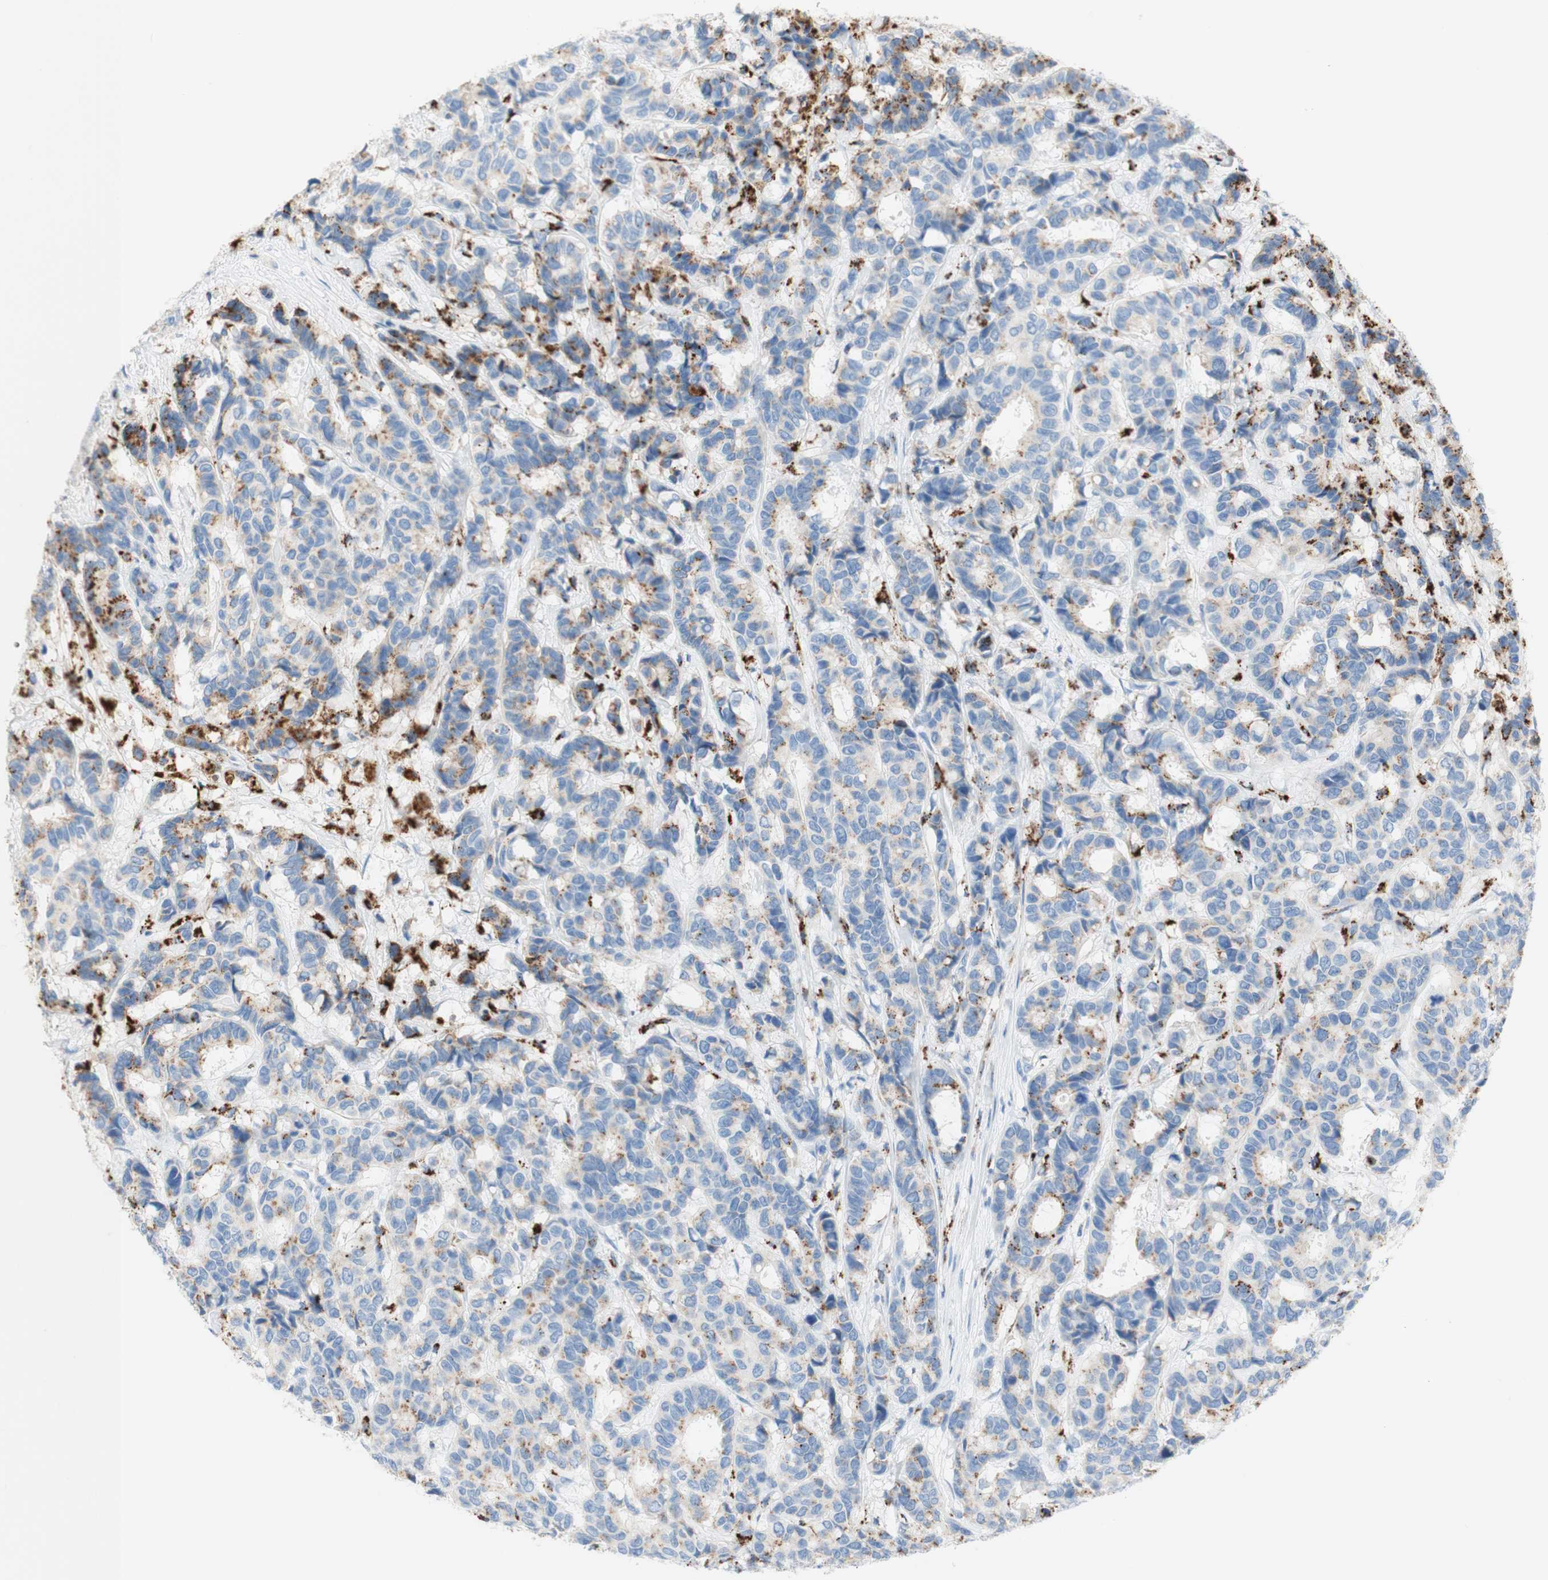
{"staining": {"intensity": "weak", "quantity": "<25%", "location": "cytoplasmic/membranous"}, "tissue": "breast cancer", "cell_type": "Tumor cells", "image_type": "cancer", "snomed": [{"axis": "morphology", "description": "Duct carcinoma"}, {"axis": "topography", "description": "Breast"}], "caption": "Protein analysis of breast cancer demonstrates no significant positivity in tumor cells.", "gene": "CEACAM1", "patient": {"sex": "female", "age": 87}}